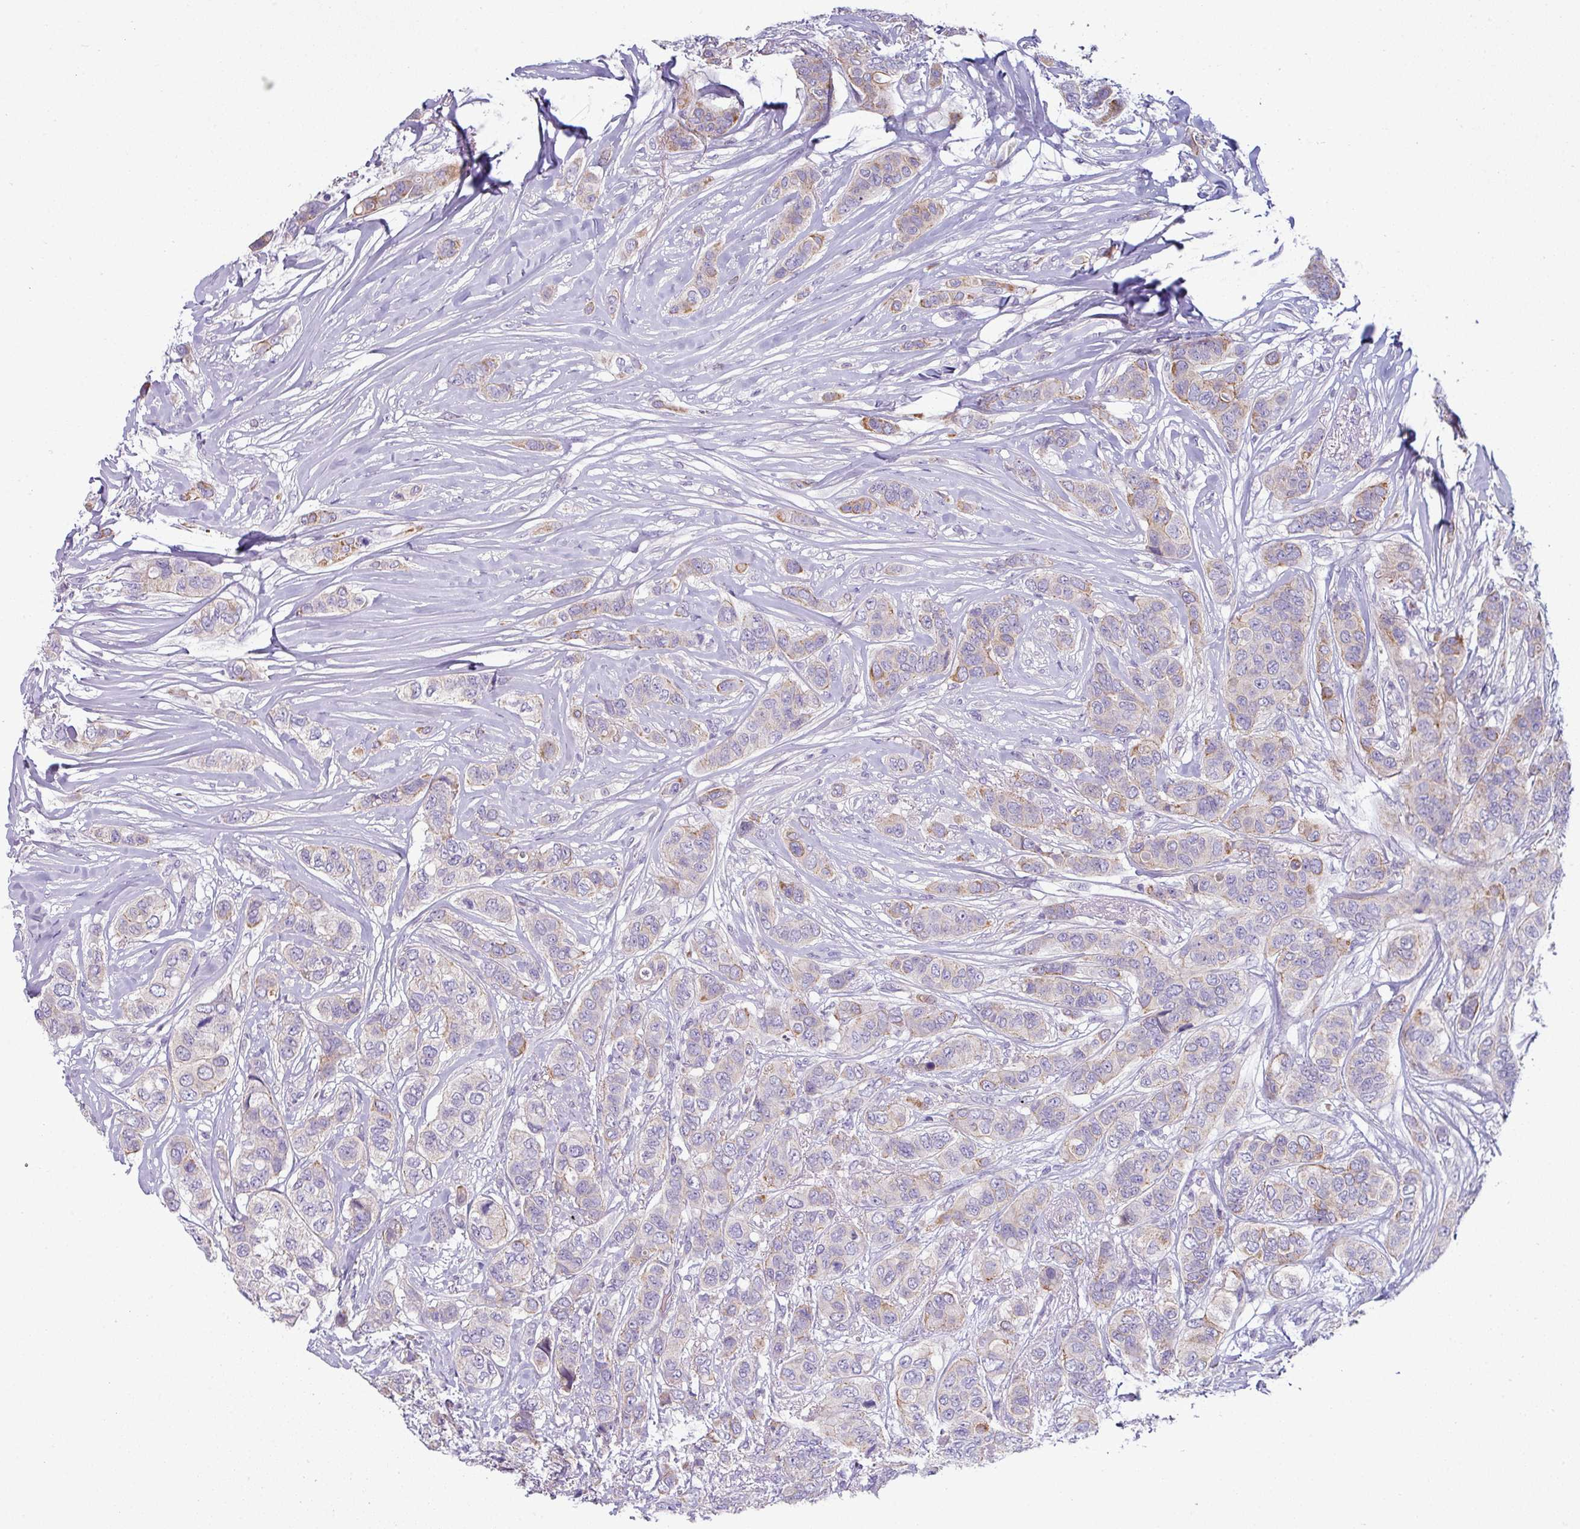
{"staining": {"intensity": "moderate", "quantity": "25%-75%", "location": "cytoplasmic/membranous"}, "tissue": "breast cancer", "cell_type": "Tumor cells", "image_type": "cancer", "snomed": [{"axis": "morphology", "description": "Lobular carcinoma"}, {"axis": "topography", "description": "Breast"}], "caption": "Immunohistochemical staining of lobular carcinoma (breast) demonstrates medium levels of moderate cytoplasmic/membranous protein expression in approximately 25%-75% of tumor cells. (IHC, brightfield microscopy, high magnification).", "gene": "ACAP3", "patient": {"sex": "female", "age": 51}}